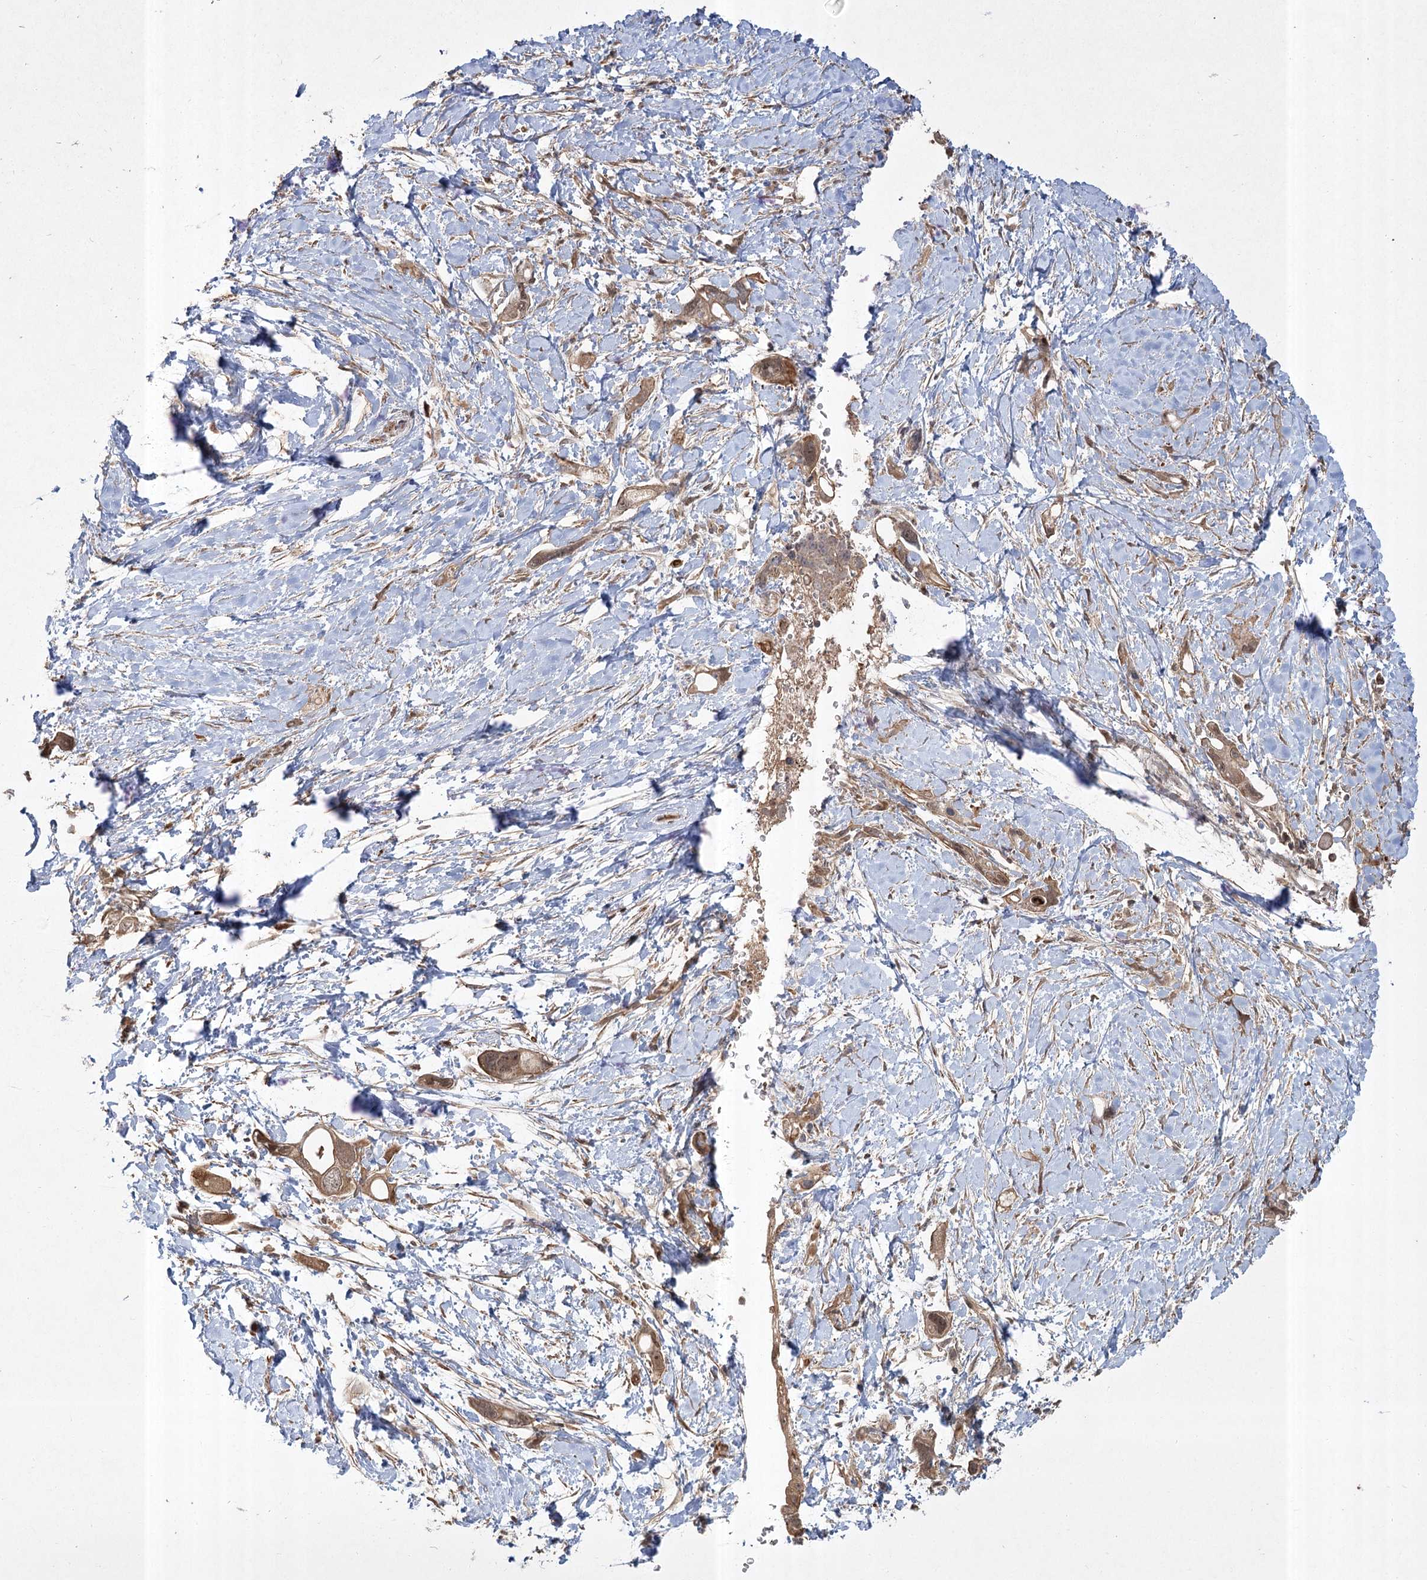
{"staining": {"intensity": "moderate", "quantity": ">75%", "location": "cytoplasmic/membranous,nuclear"}, "tissue": "pancreatic cancer", "cell_type": "Tumor cells", "image_type": "cancer", "snomed": [{"axis": "morphology", "description": "Adenocarcinoma, NOS"}, {"axis": "topography", "description": "Pancreas"}], "caption": "Pancreatic cancer tissue reveals moderate cytoplasmic/membranous and nuclear expression in about >75% of tumor cells", "gene": "CPLANE1", "patient": {"sex": "female", "age": 56}}